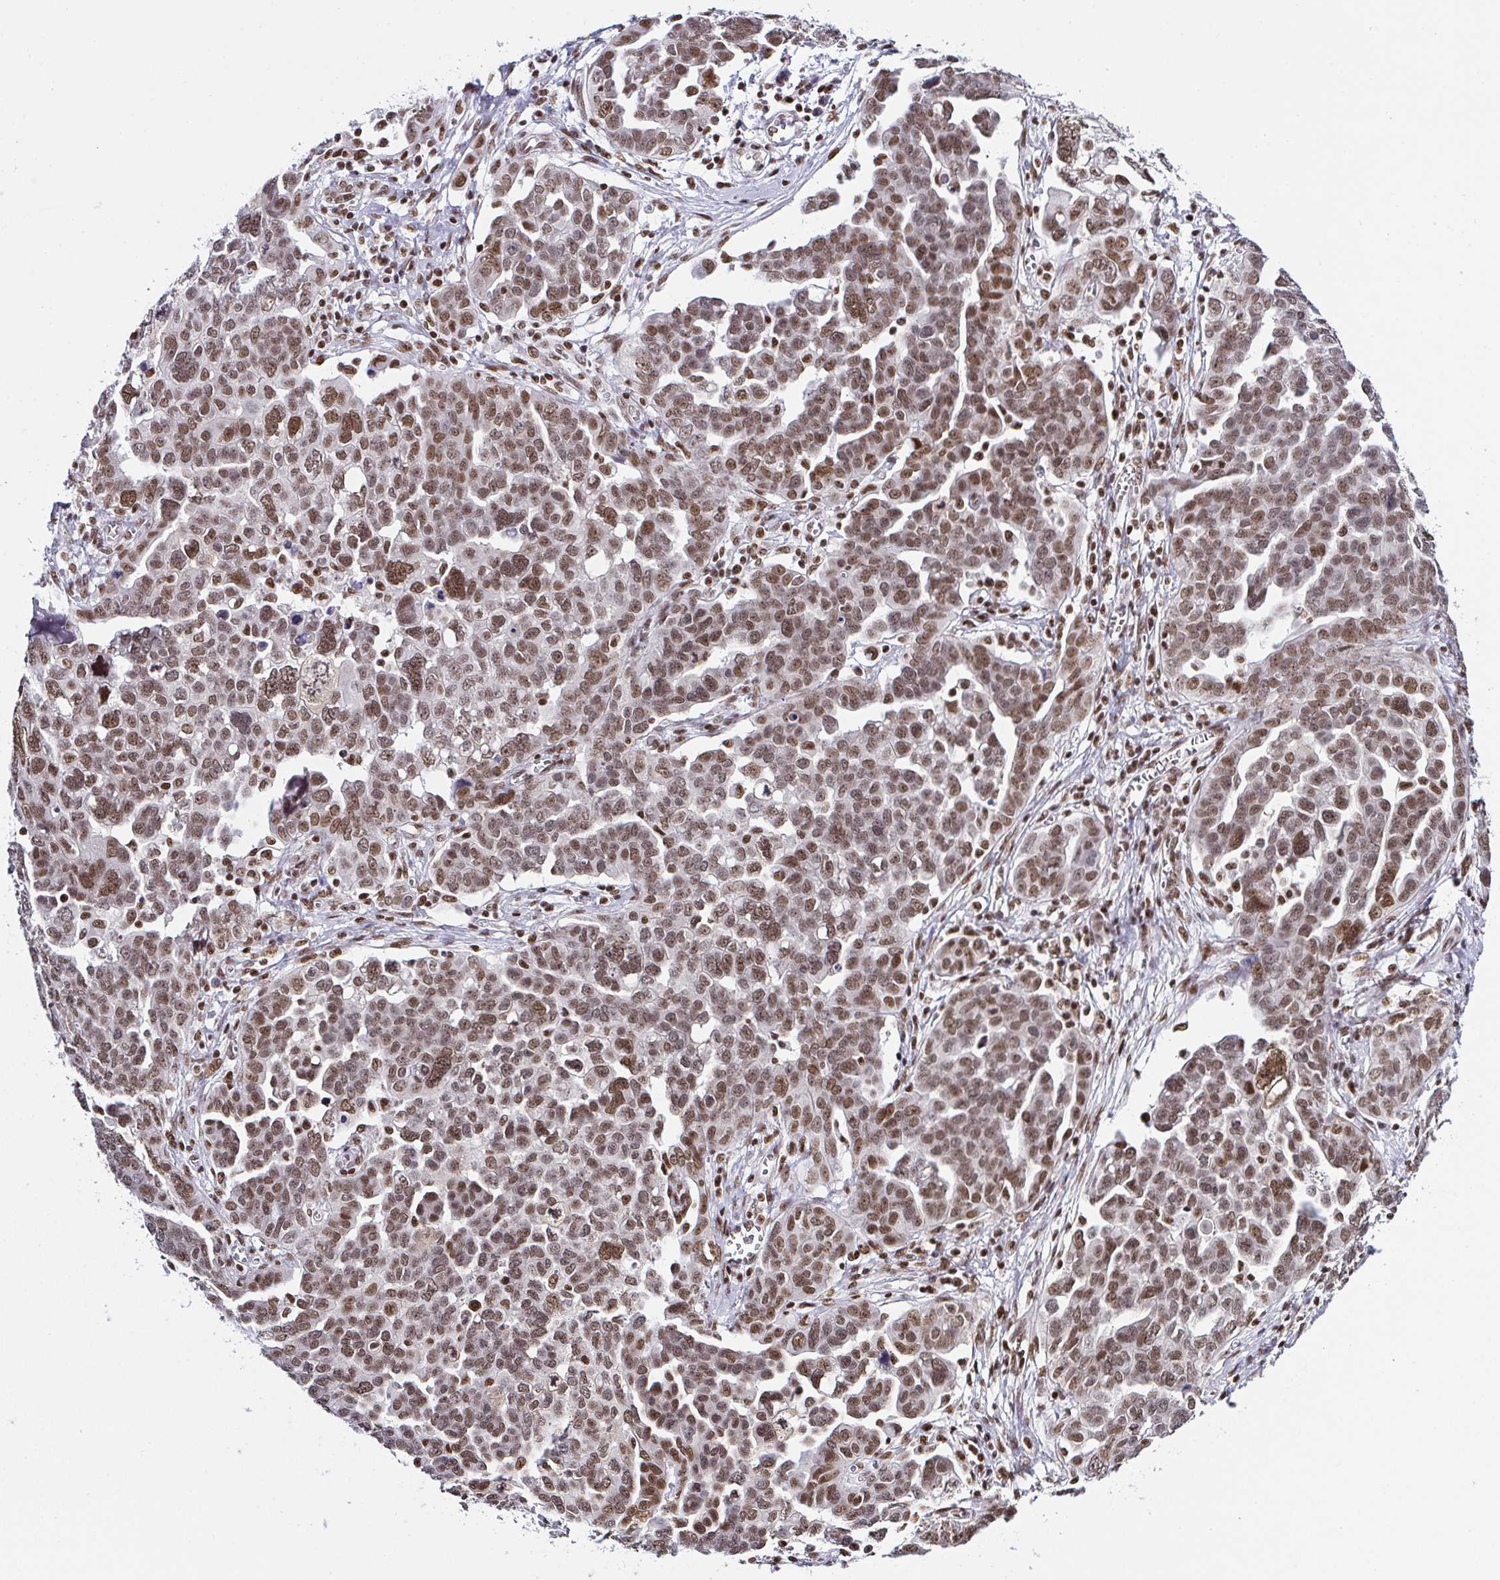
{"staining": {"intensity": "moderate", "quantity": ">75%", "location": "nuclear"}, "tissue": "ovarian cancer", "cell_type": "Tumor cells", "image_type": "cancer", "snomed": [{"axis": "morphology", "description": "Cystadenocarcinoma, serous, NOS"}, {"axis": "topography", "description": "Ovary"}], "caption": "Ovarian cancer was stained to show a protein in brown. There is medium levels of moderate nuclear positivity in approximately >75% of tumor cells.", "gene": "DR1", "patient": {"sex": "female", "age": 59}}